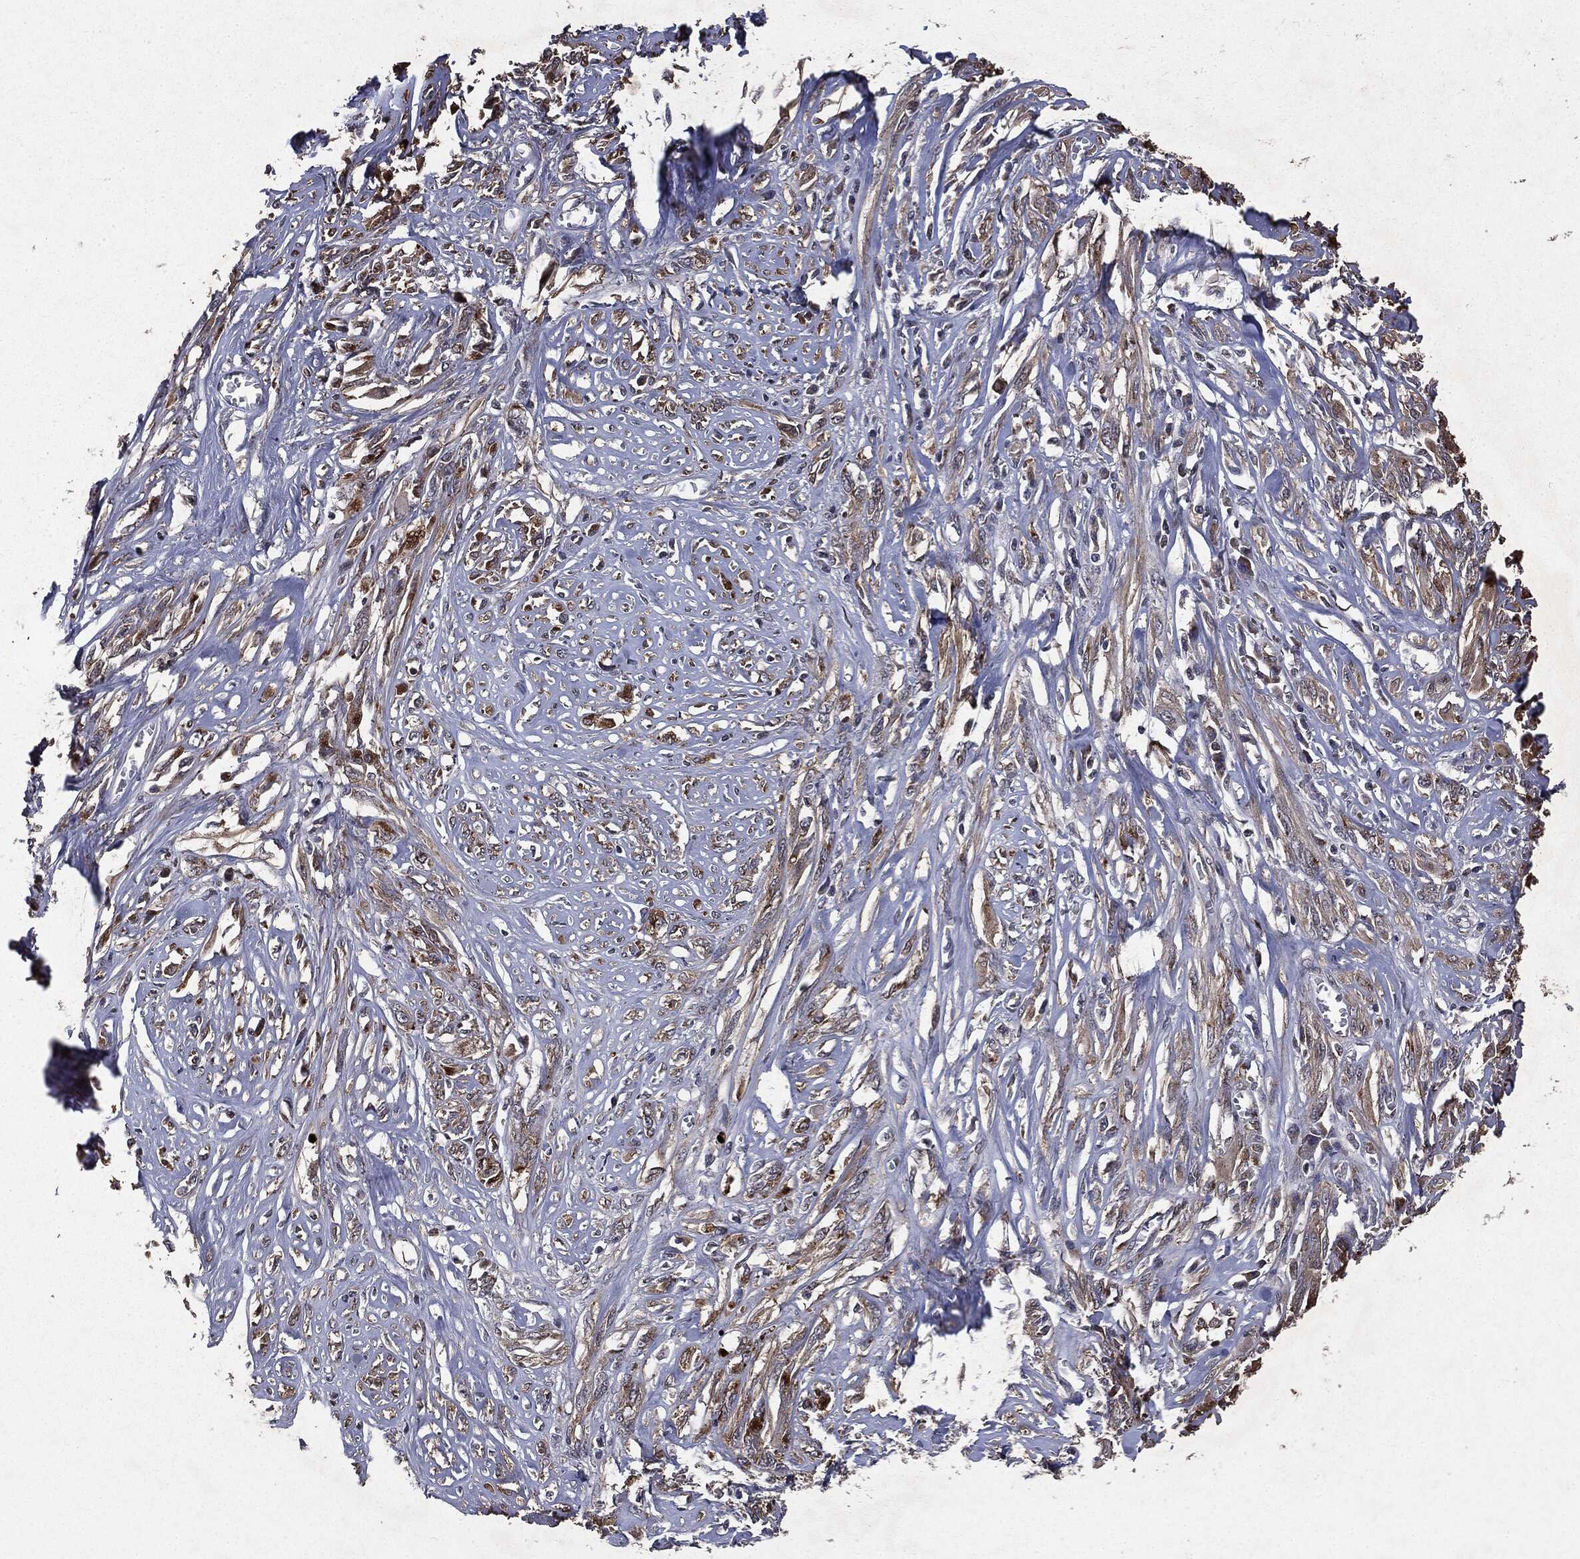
{"staining": {"intensity": "moderate", "quantity": "<25%", "location": "cytoplasmic/membranous"}, "tissue": "melanoma", "cell_type": "Tumor cells", "image_type": "cancer", "snomed": [{"axis": "morphology", "description": "Malignant melanoma, NOS"}, {"axis": "topography", "description": "Skin"}], "caption": "Malignant melanoma stained with a brown dye reveals moderate cytoplasmic/membranous positive expression in about <25% of tumor cells.", "gene": "PLPPR2", "patient": {"sex": "female", "age": 91}}